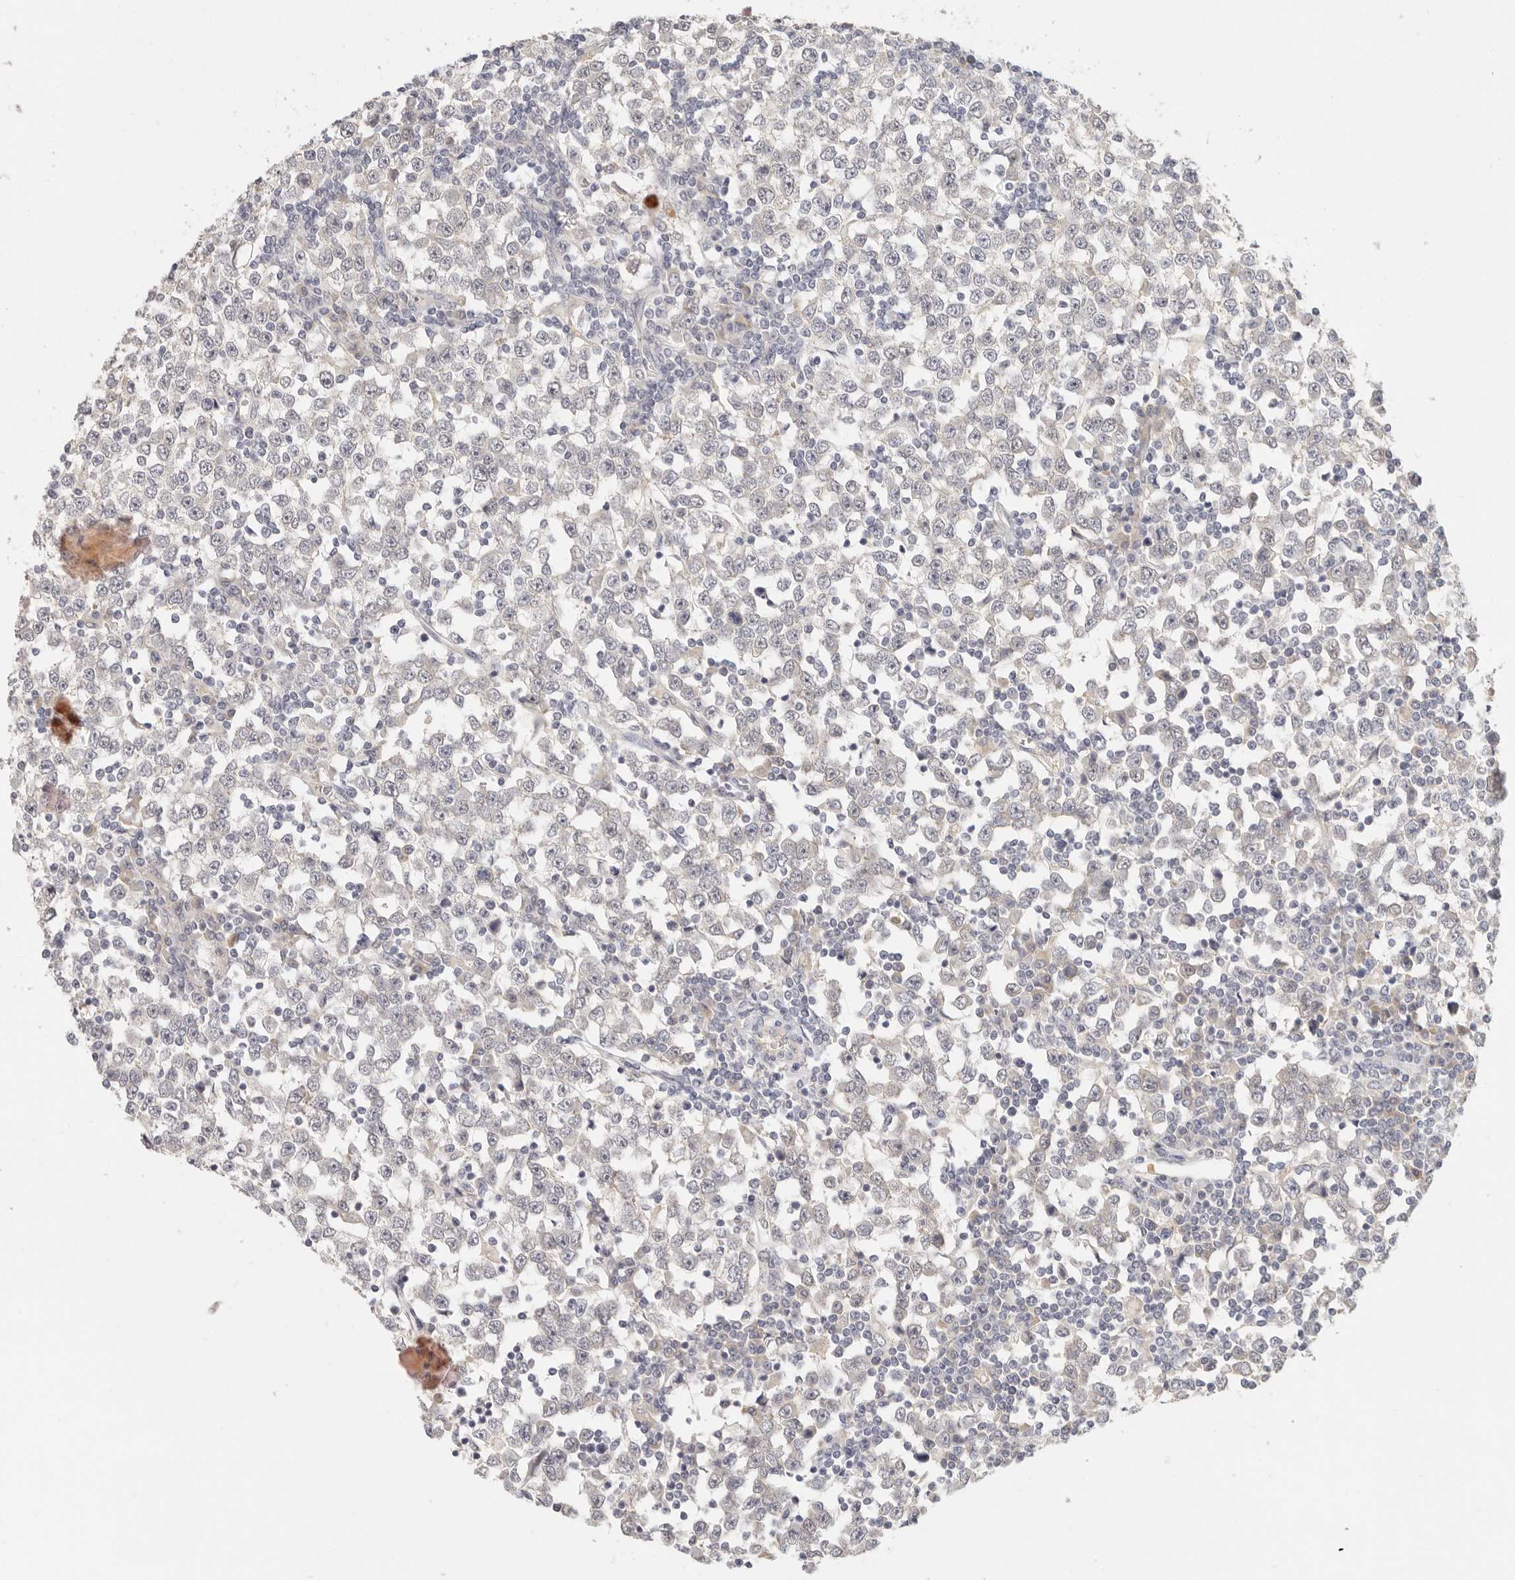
{"staining": {"intensity": "negative", "quantity": "none", "location": "none"}, "tissue": "testis cancer", "cell_type": "Tumor cells", "image_type": "cancer", "snomed": [{"axis": "morphology", "description": "Seminoma, NOS"}, {"axis": "topography", "description": "Testis"}], "caption": "Seminoma (testis) was stained to show a protein in brown. There is no significant expression in tumor cells. (Brightfield microscopy of DAB (3,3'-diaminobenzidine) IHC at high magnification).", "gene": "ANXA9", "patient": {"sex": "male", "age": 65}}